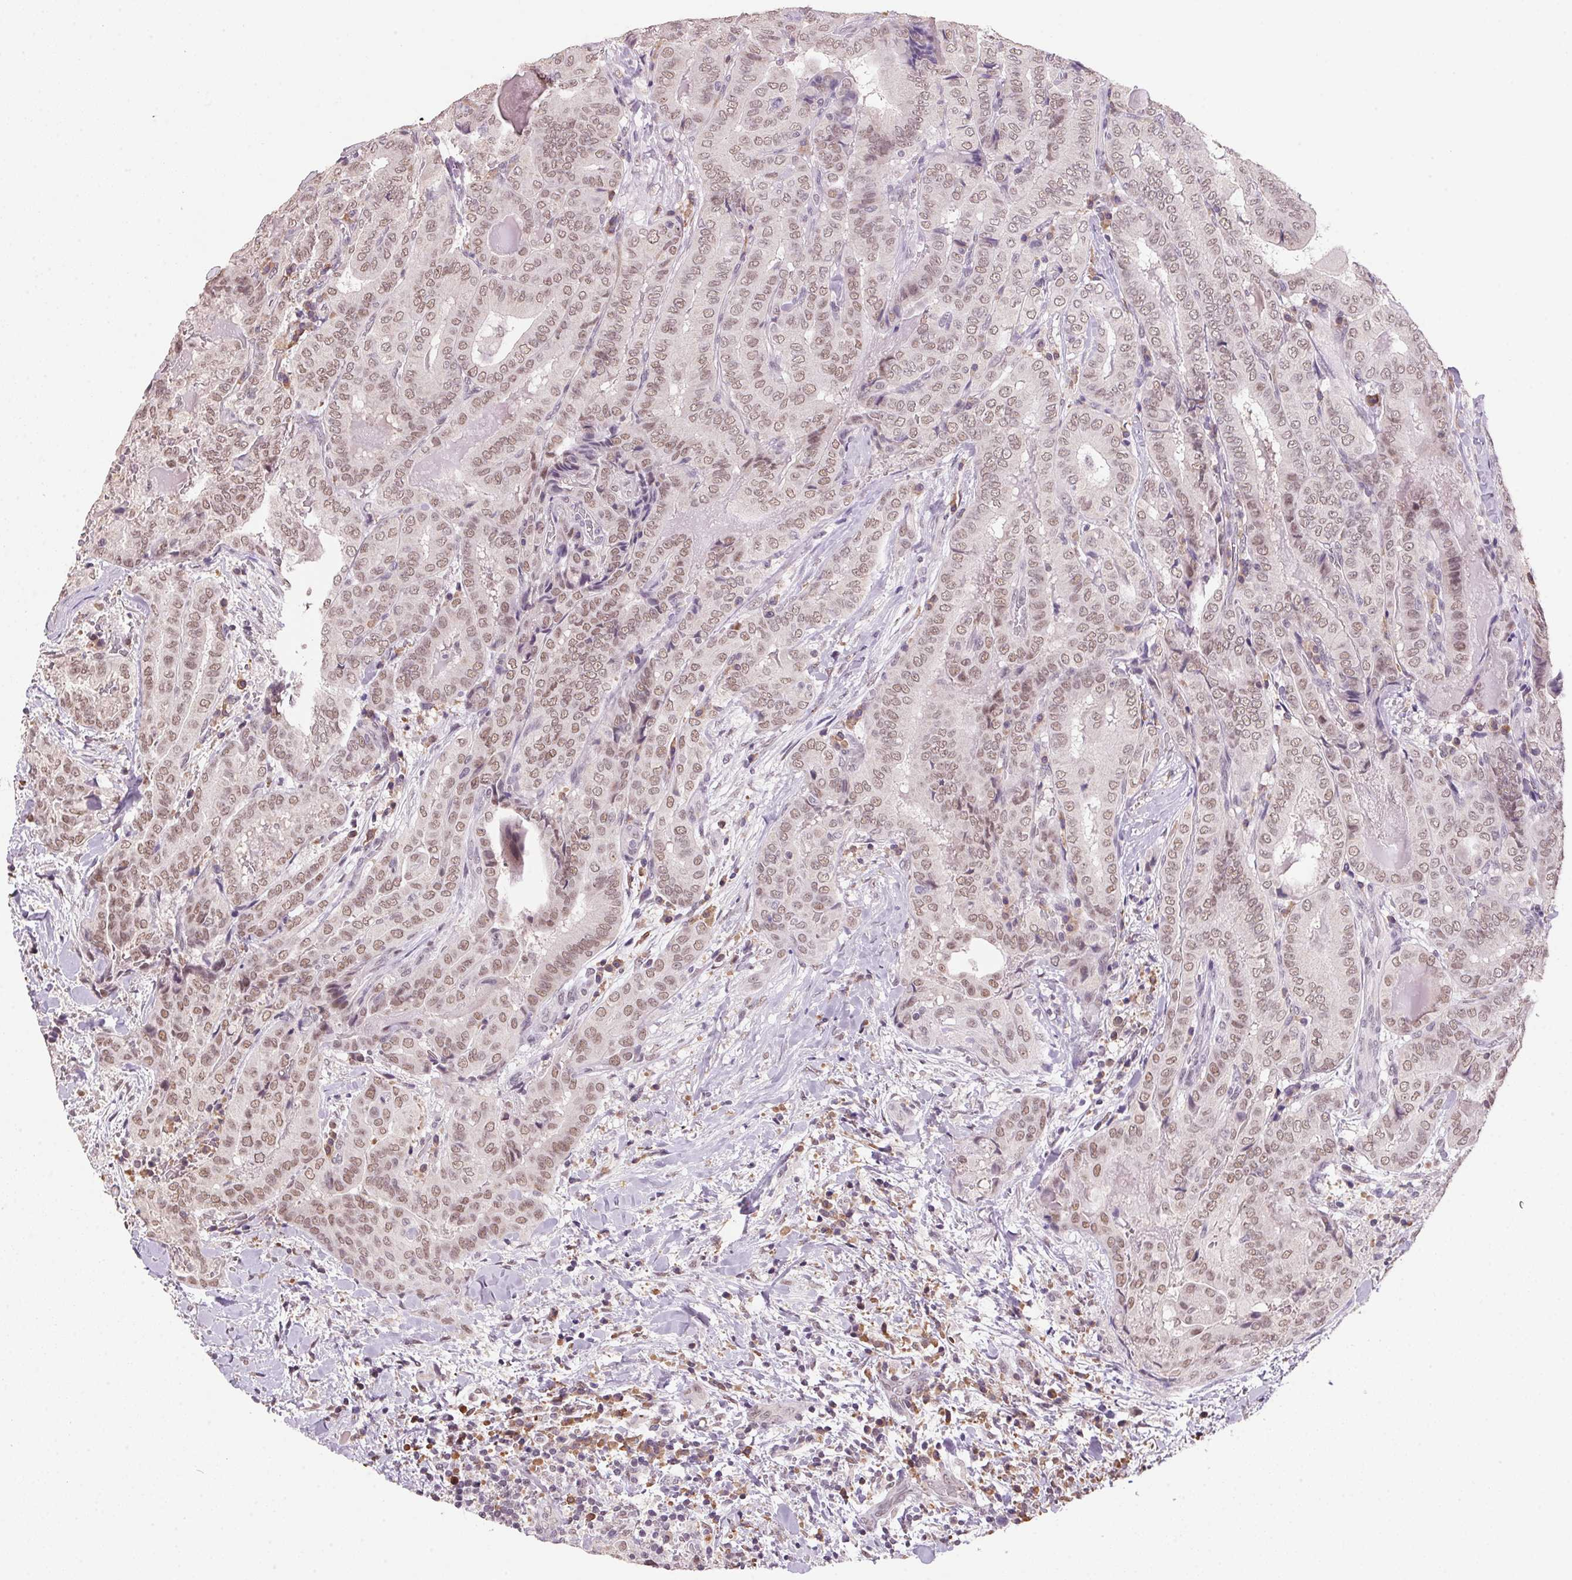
{"staining": {"intensity": "weak", "quantity": ">75%", "location": "nuclear"}, "tissue": "thyroid cancer", "cell_type": "Tumor cells", "image_type": "cancer", "snomed": [{"axis": "morphology", "description": "Papillary adenocarcinoma, NOS"}, {"axis": "topography", "description": "Thyroid gland"}], "caption": "This is a micrograph of IHC staining of thyroid cancer, which shows weak positivity in the nuclear of tumor cells.", "gene": "ZBTB4", "patient": {"sex": "female", "age": 61}}